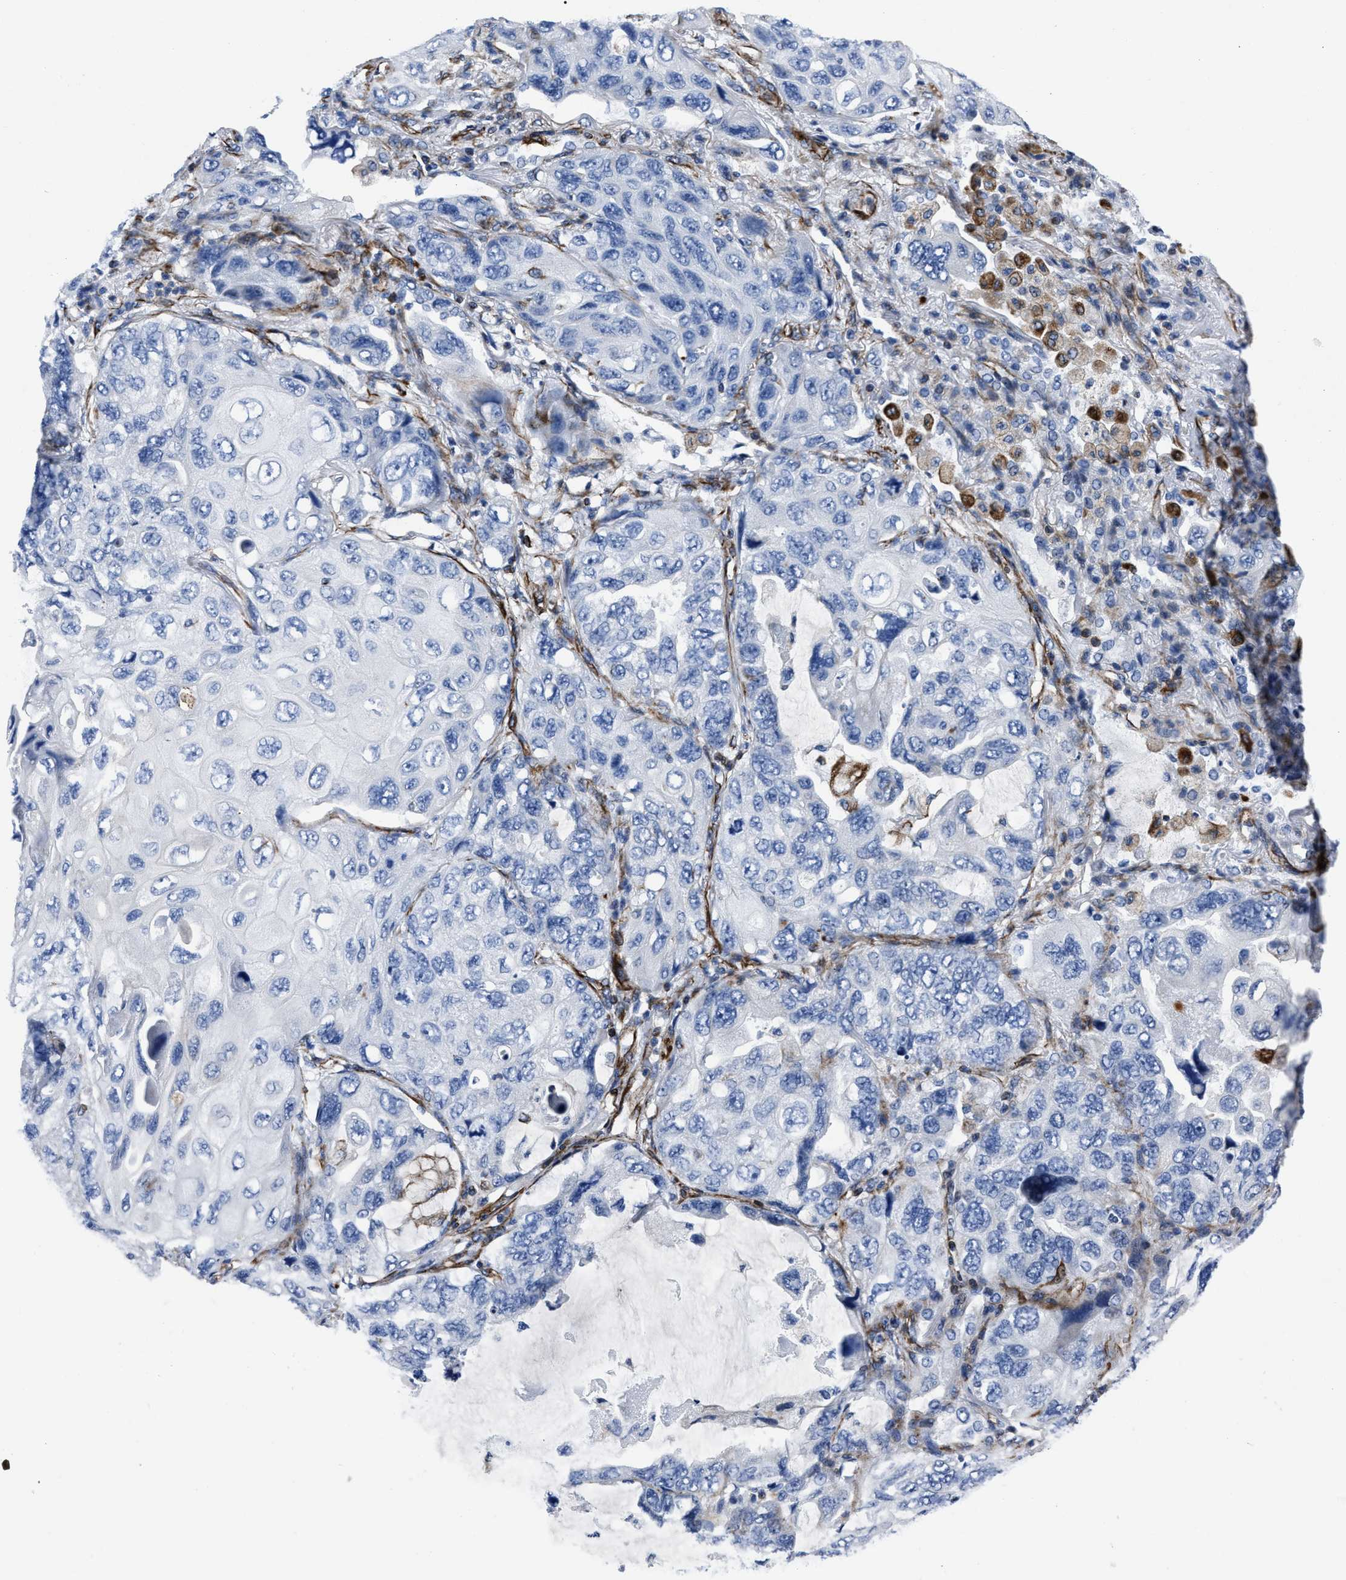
{"staining": {"intensity": "negative", "quantity": "none", "location": "none"}, "tissue": "lung cancer", "cell_type": "Tumor cells", "image_type": "cancer", "snomed": [{"axis": "morphology", "description": "Squamous cell carcinoma, NOS"}, {"axis": "topography", "description": "Lung"}], "caption": "The IHC histopathology image has no significant staining in tumor cells of lung cancer tissue.", "gene": "OR10G3", "patient": {"sex": "female", "age": 73}}